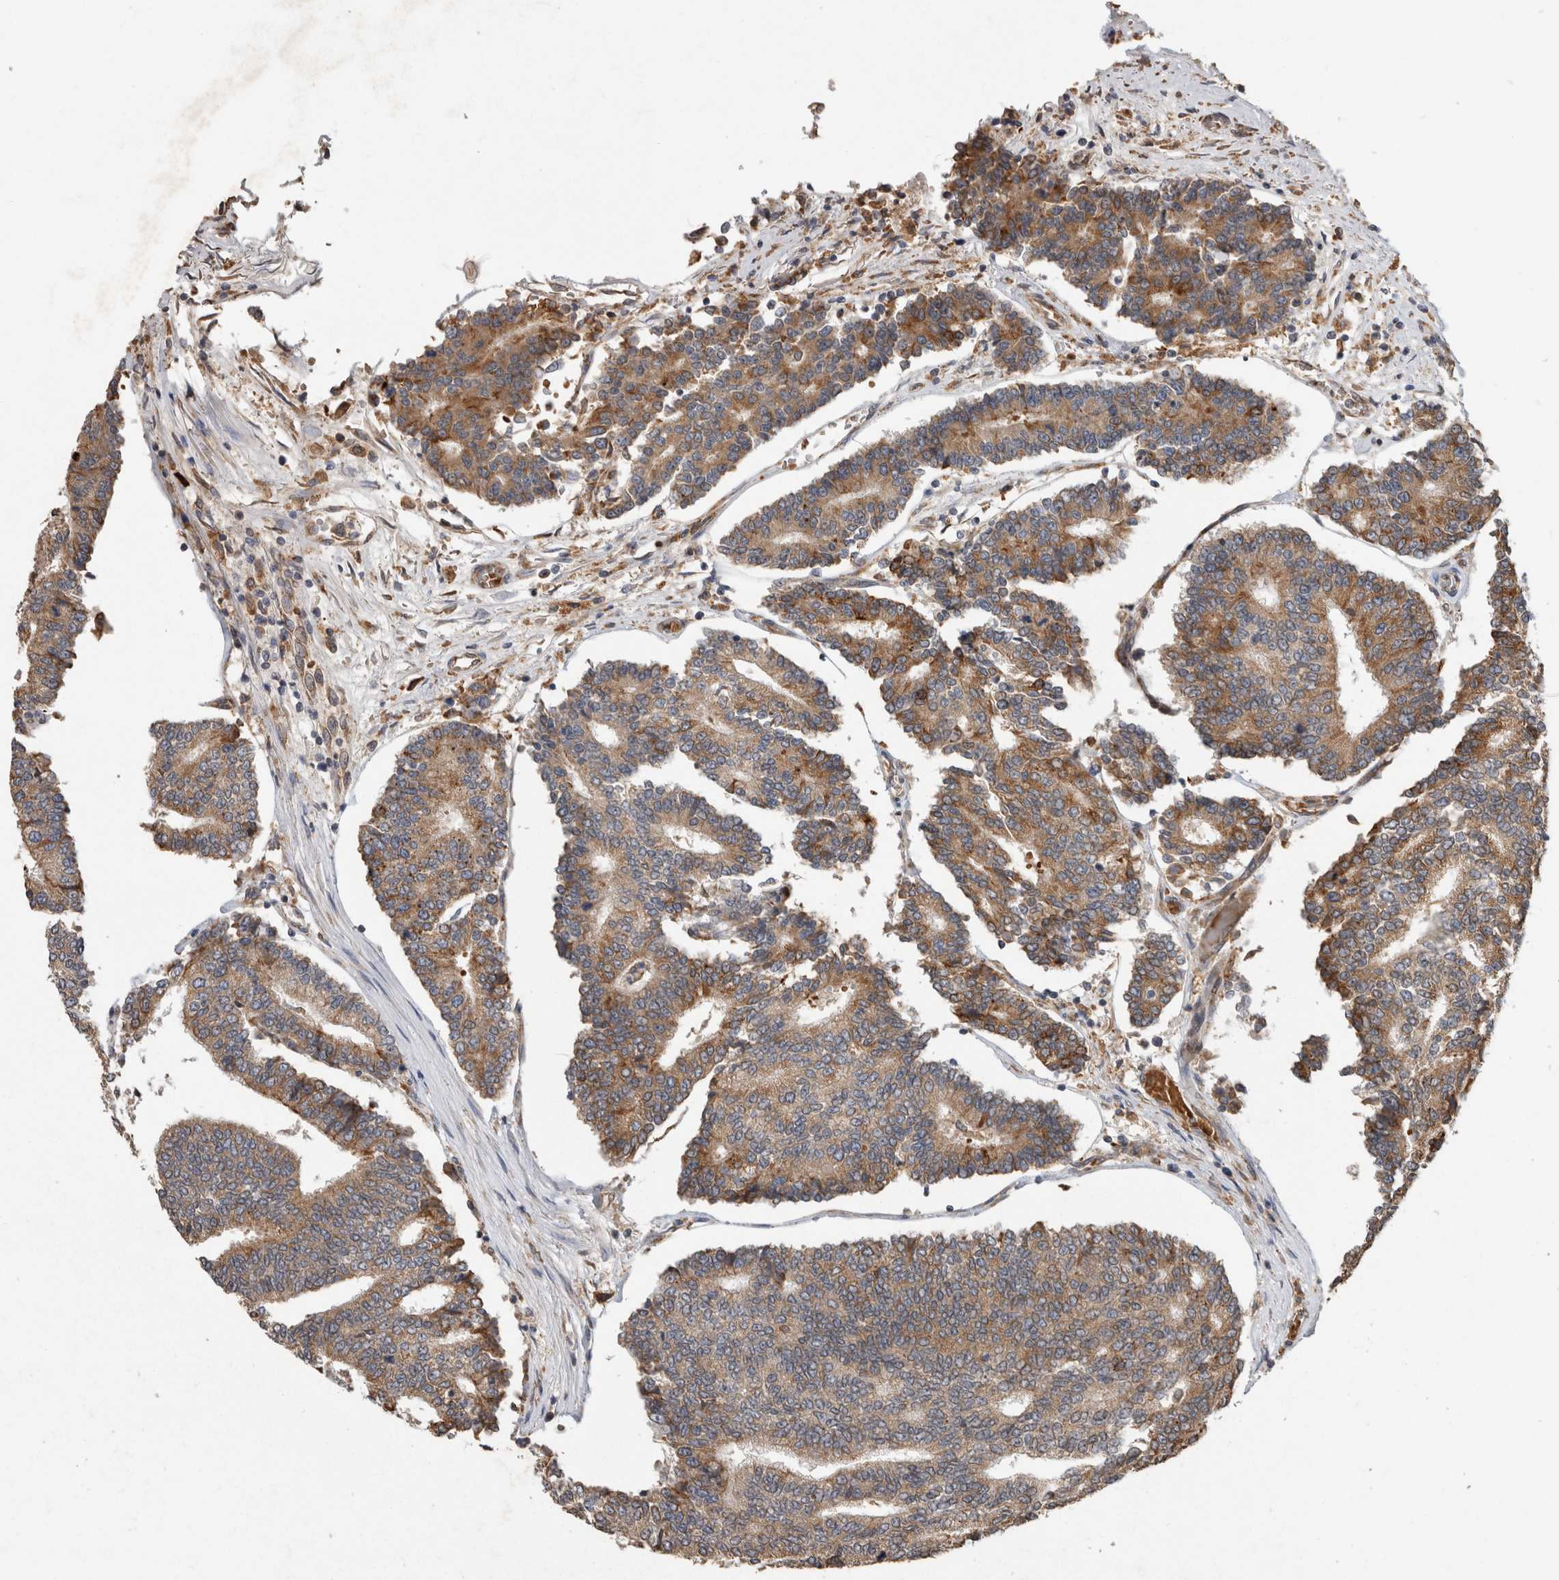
{"staining": {"intensity": "moderate", "quantity": ">75%", "location": "cytoplasmic/membranous"}, "tissue": "prostate cancer", "cell_type": "Tumor cells", "image_type": "cancer", "snomed": [{"axis": "morphology", "description": "Normal tissue, NOS"}, {"axis": "morphology", "description": "Adenocarcinoma, High grade"}, {"axis": "topography", "description": "Prostate"}, {"axis": "topography", "description": "Seminal veicle"}], "caption": "Immunohistochemical staining of human prostate cancer (high-grade adenocarcinoma) reveals medium levels of moderate cytoplasmic/membranous protein staining in about >75% of tumor cells.", "gene": "ADGRL3", "patient": {"sex": "male", "age": 55}}